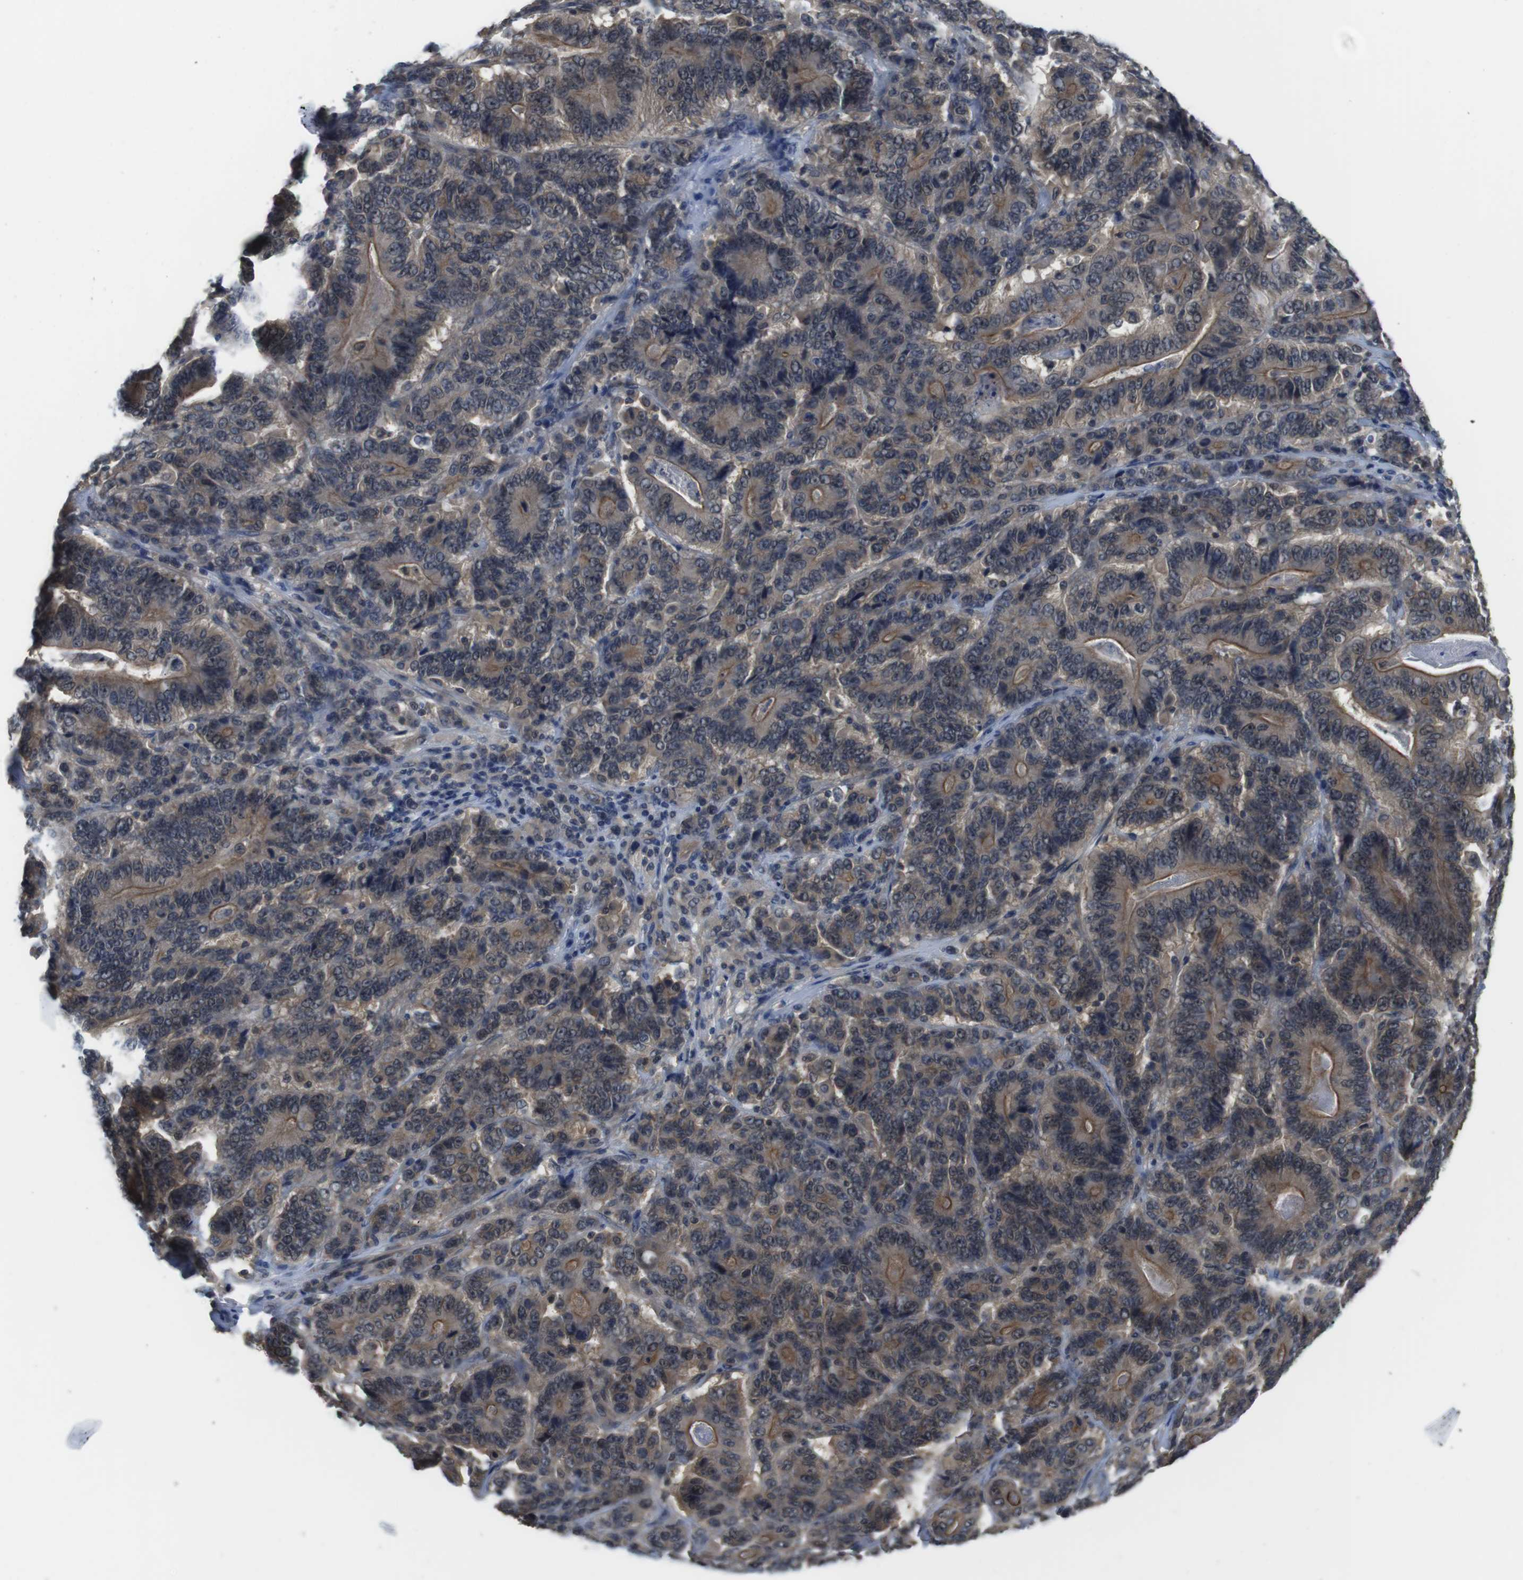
{"staining": {"intensity": "moderate", "quantity": ">75%", "location": "cytoplasmic/membranous"}, "tissue": "stomach cancer", "cell_type": "Tumor cells", "image_type": "cancer", "snomed": [{"axis": "morphology", "description": "Adenocarcinoma, NOS"}, {"axis": "topography", "description": "Stomach"}], "caption": "Human adenocarcinoma (stomach) stained with a protein marker shows moderate staining in tumor cells.", "gene": "FADD", "patient": {"sex": "female", "age": 73}}